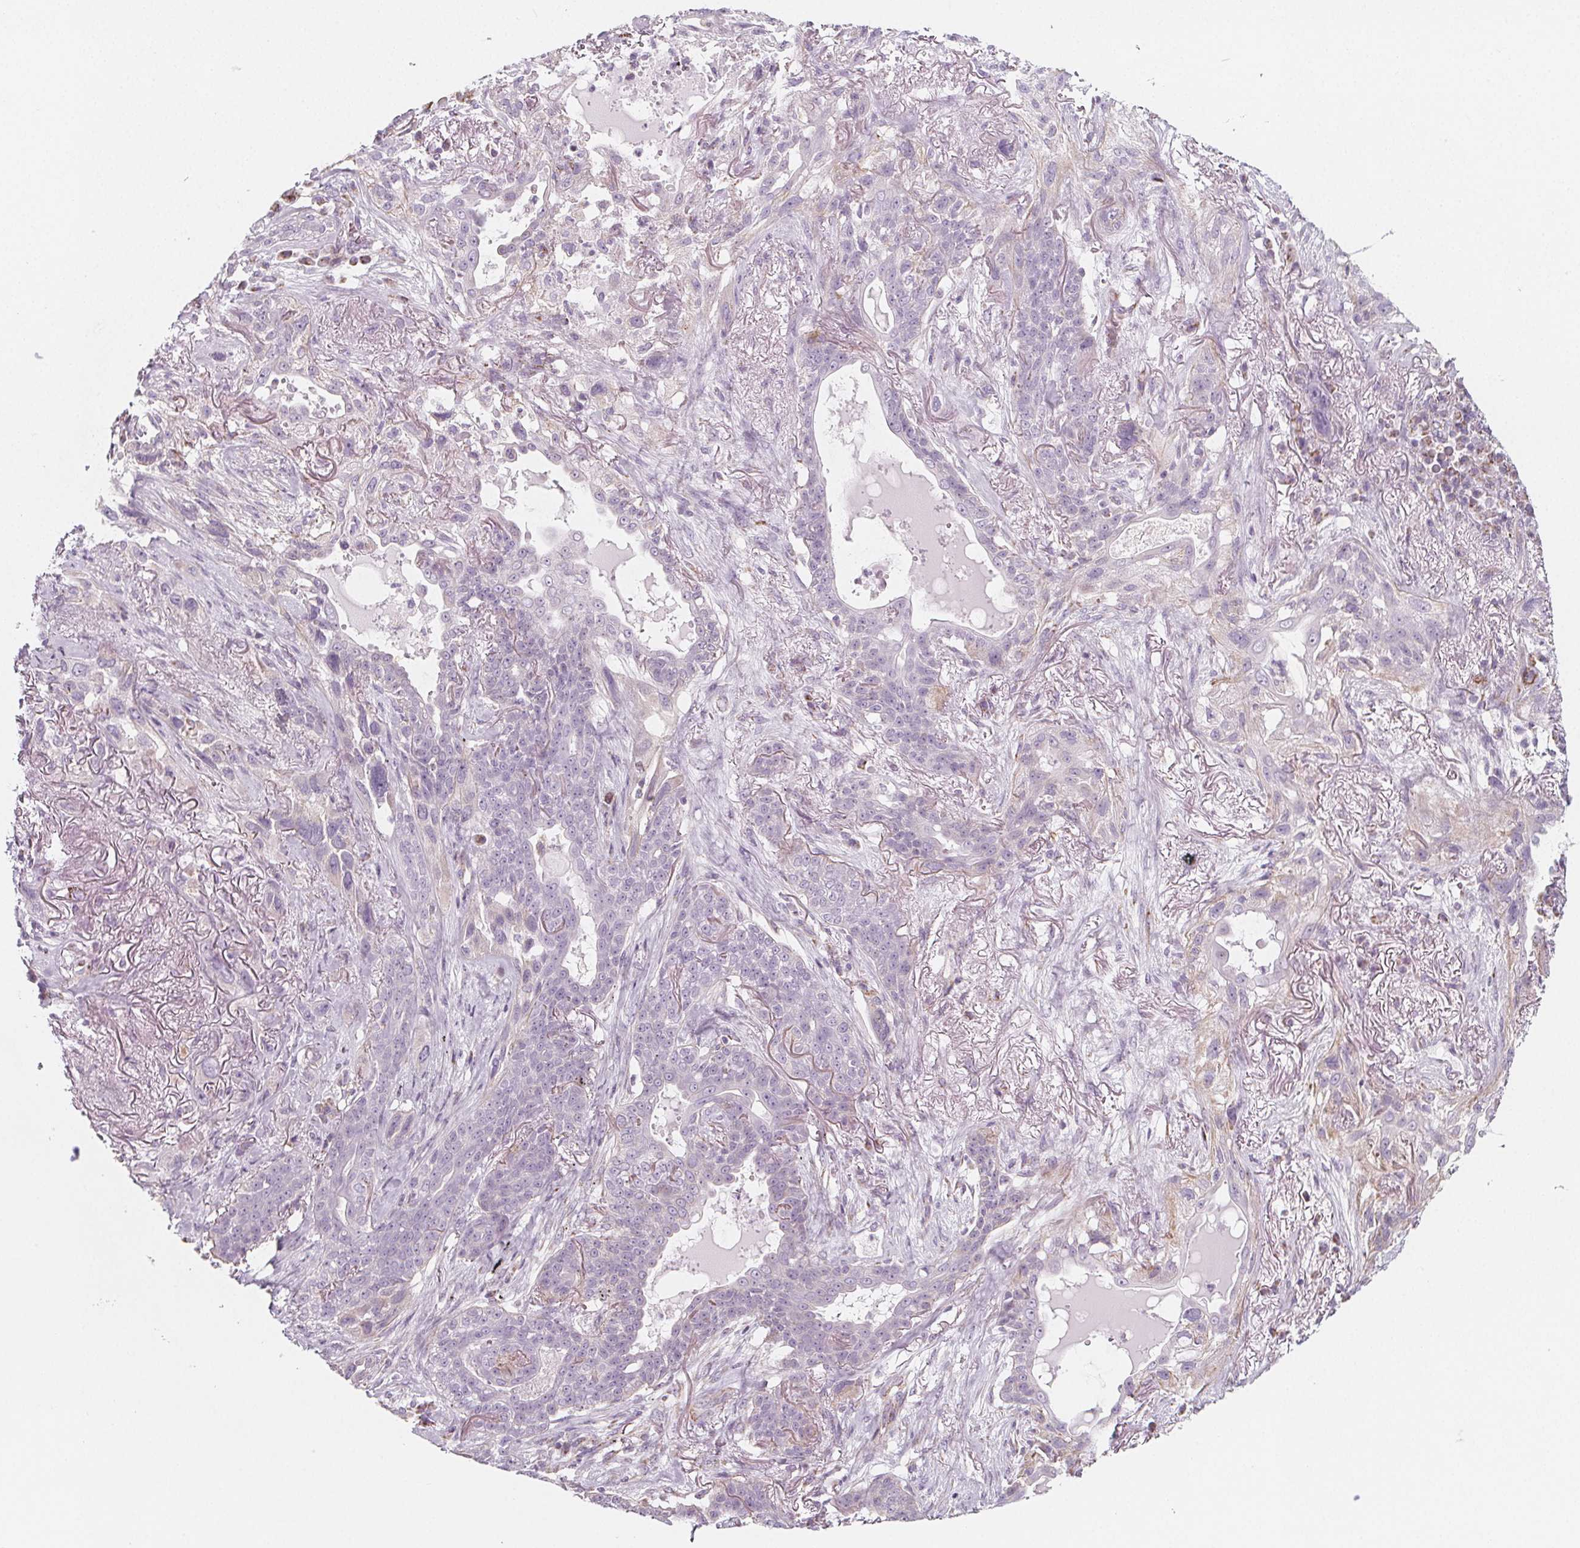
{"staining": {"intensity": "negative", "quantity": "none", "location": "none"}, "tissue": "lung cancer", "cell_type": "Tumor cells", "image_type": "cancer", "snomed": [{"axis": "morphology", "description": "Squamous cell carcinoma, NOS"}, {"axis": "topography", "description": "Lung"}], "caption": "Immunohistochemistry of lung cancer (squamous cell carcinoma) reveals no expression in tumor cells. (Brightfield microscopy of DAB (3,3'-diaminobenzidine) immunohistochemistry (IHC) at high magnification).", "gene": "IL17C", "patient": {"sex": "female", "age": 70}}